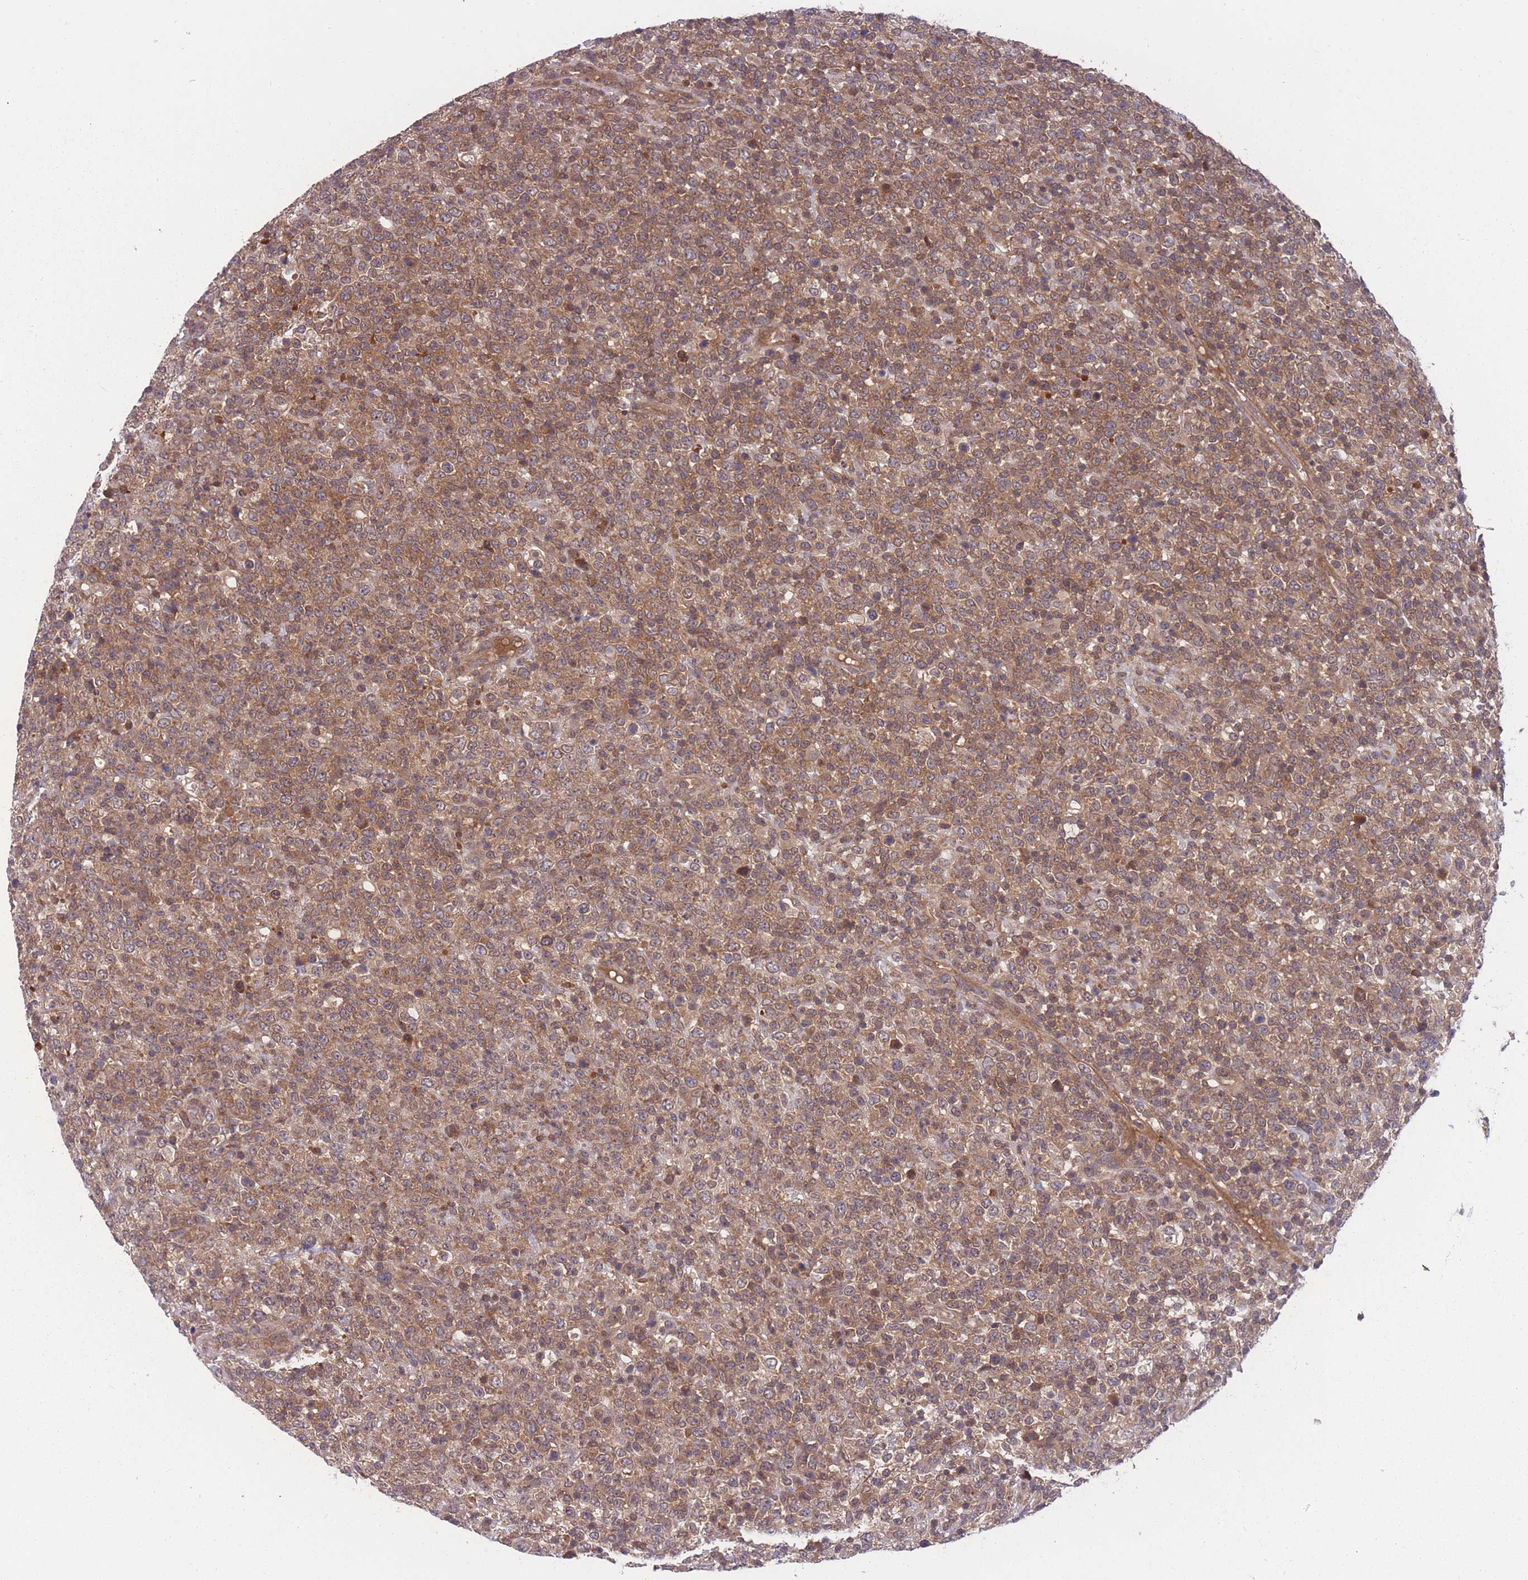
{"staining": {"intensity": "moderate", "quantity": ">75%", "location": "cytoplasmic/membranous"}, "tissue": "lymphoma", "cell_type": "Tumor cells", "image_type": "cancer", "snomed": [{"axis": "morphology", "description": "Malignant lymphoma, non-Hodgkin's type, High grade"}, {"axis": "topography", "description": "Colon"}], "caption": "Moderate cytoplasmic/membranous staining for a protein is appreciated in about >75% of tumor cells of lymphoma using immunohistochemistry.", "gene": "UBE2N", "patient": {"sex": "female", "age": 53}}